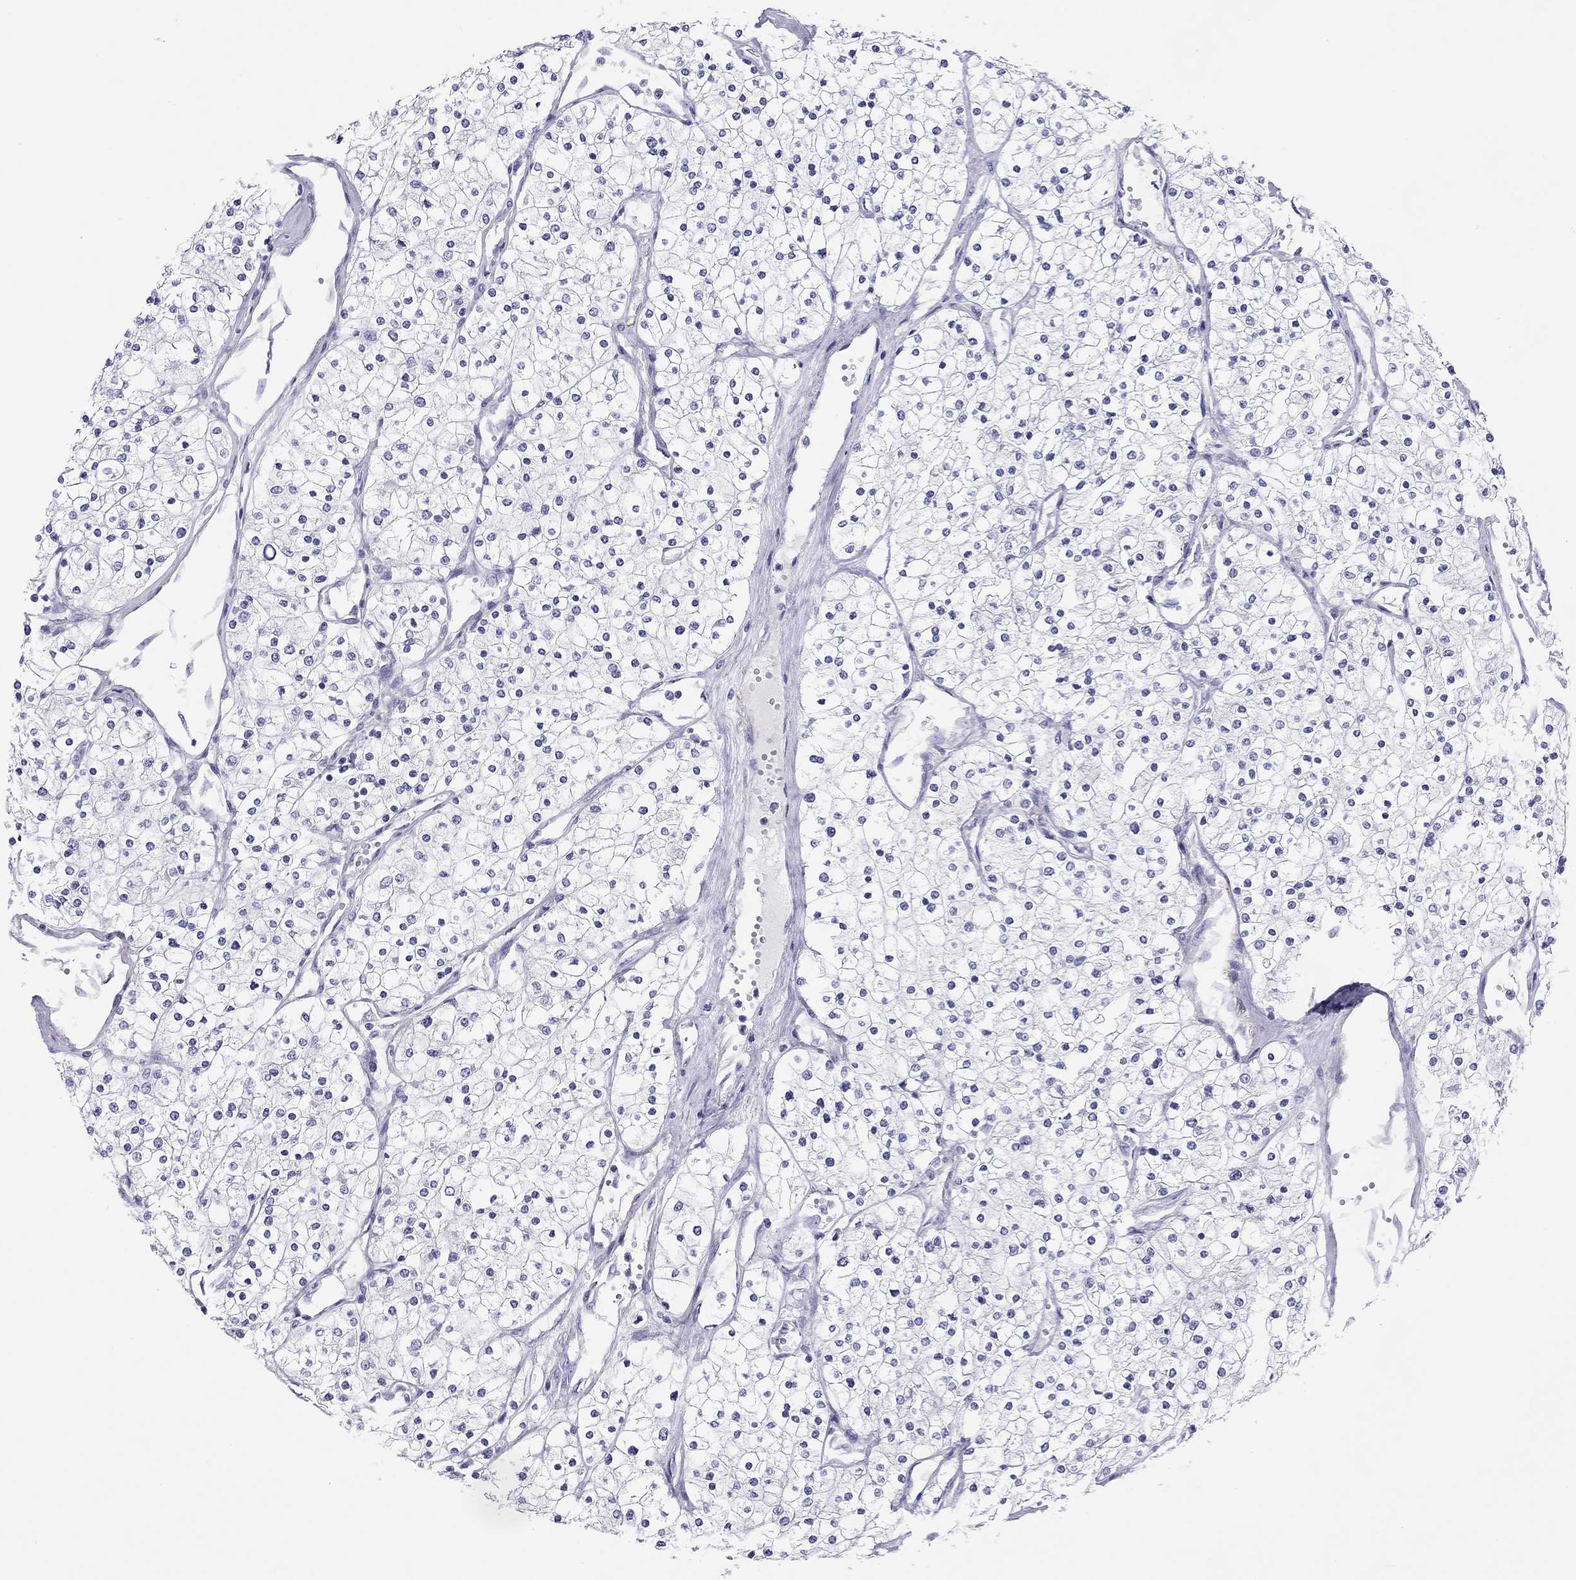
{"staining": {"intensity": "negative", "quantity": "none", "location": "none"}, "tissue": "renal cancer", "cell_type": "Tumor cells", "image_type": "cancer", "snomed": [{"axis": "morphology", "description": "Adenocarcinoma, NOS"}, {"axis": "topography", "description": "Kidney"}], "caption": "This is an IHC micrograph of adenocarcinoma (renal). There is no expression in tumor cells.", "gene": "MYMX", "patient": {"sex": "male", "age": 80}}